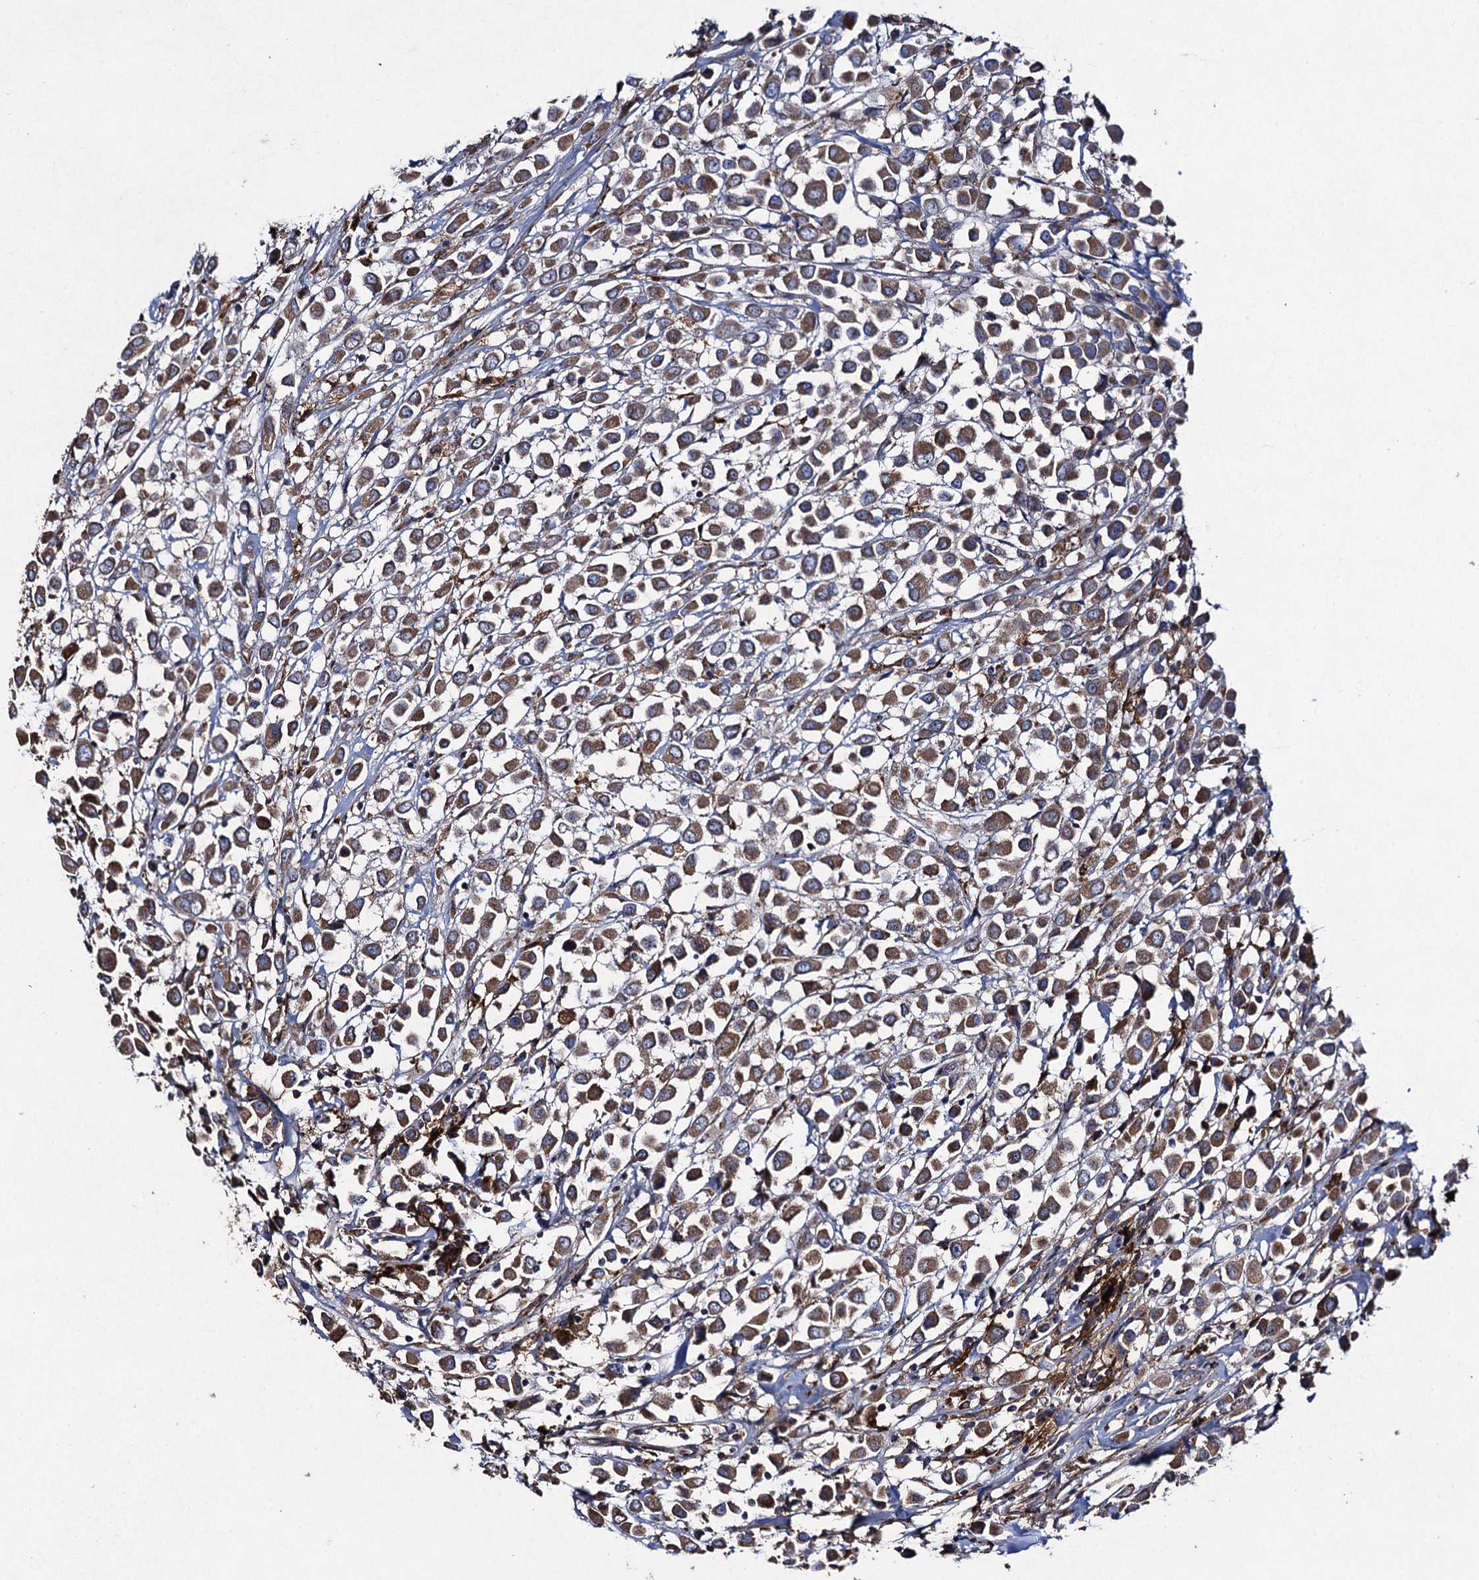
{"staining": {"intensity": "moderate", "quantity": ">75%", "location": "cytoplasmic/membranous"}, "tissue": "breast cancer", "cell_type": "Tumor cells", "image_type": "cancer", "snomed": [{"axis": "morphology", "description": "Duct carcinoma"}, {"axis": "topography", "description": "Breast"}], "caption": "Immunohistochemistry image of neoplastic tissue: human breast cancer stained using immunohistochemistry (IHC) exhibits medium levels of moderate protein expression localized specifically in the cytoplasmic/membranous of tumor cells, appearing as a cytoplasmic/membranous brown color.", "gene": "TXNDC11", "patient": {"sex": "female", "age": 61}}